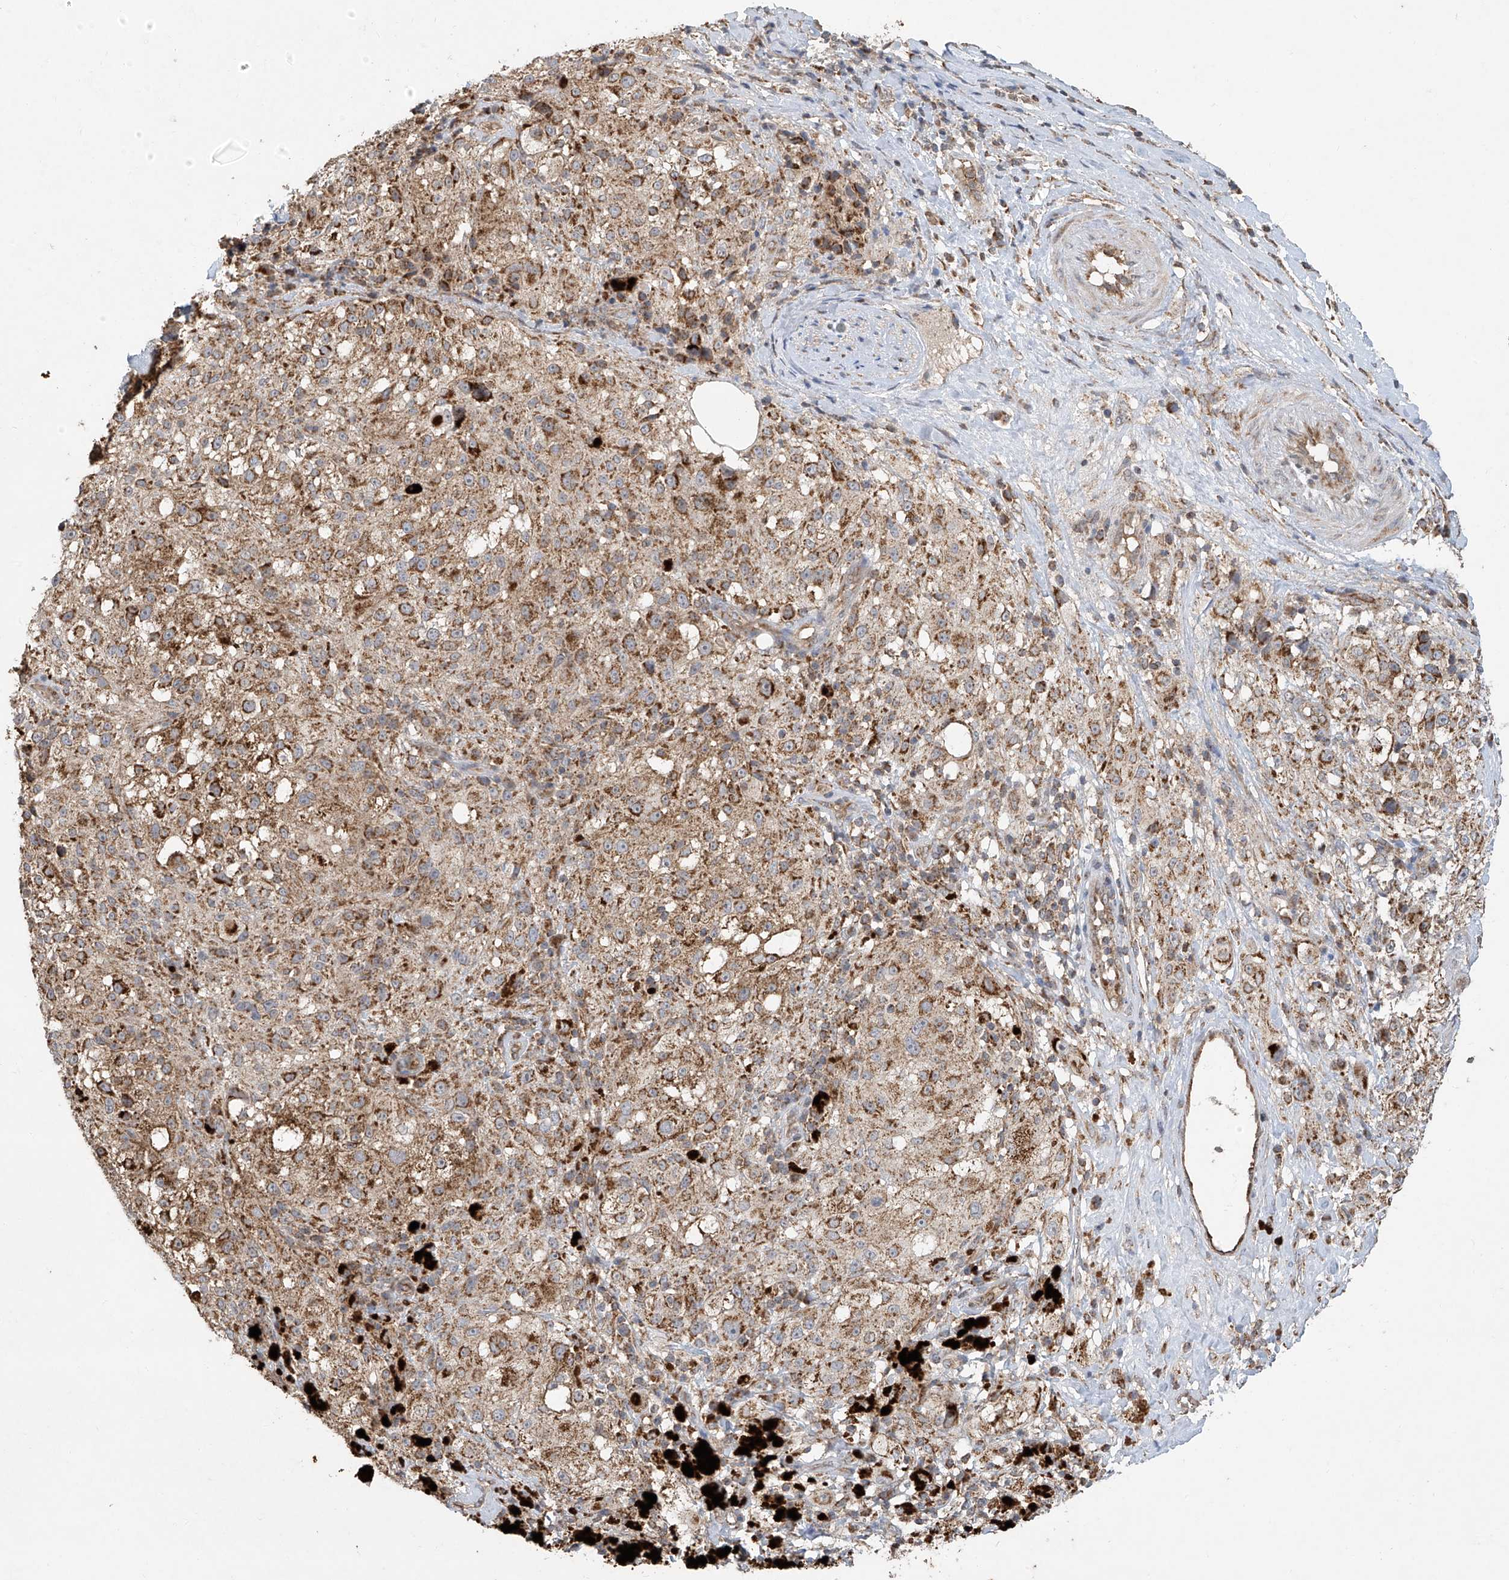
{"staining": {"intensity": "moderate", "quantity": ">75%", "location": "cytoplasmic/membranous"}, "tissue": "melanoma", "cell_type": "Tumor cells", "image_type": "cancer", "snomed": [{"axis": "morphology", "description": "Necrosis, NOS"}, {"axis": "morphology", "description": "Malignant melanoma, NOS"}, {"axis": "topography", "description": "Skin"}], "caption": "This is a micrograph of immunohistochemistry (IHC) staining of malignant melanoma, which shows moderate positivity in the cytoplasmic/membranous of tumor cells.", "gene": "UQCC1", "patient": {"sex": "female", "age": 87}}